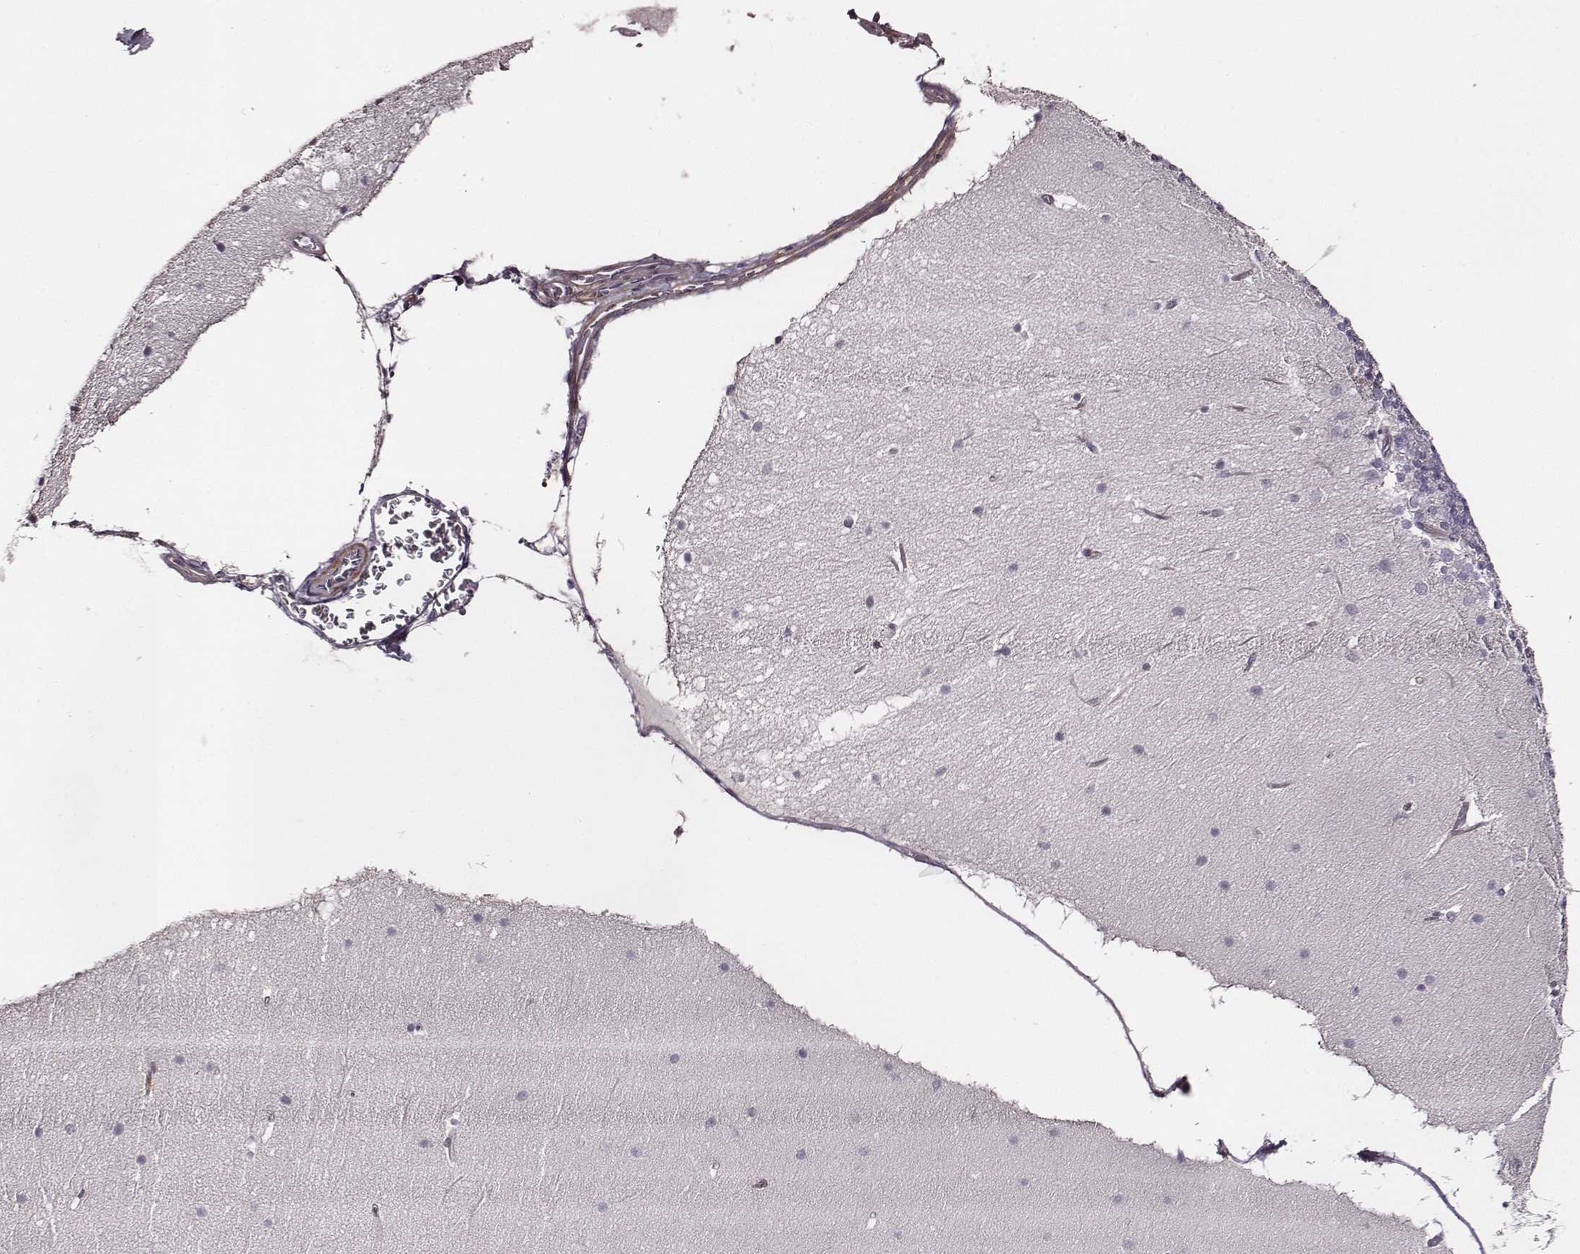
{"staining": {"intensity": "negative", "quantity": "none", "location": "none"}, "tissue": "cerebellum", "cell_type": "Cells in granular layer", "image_type": "normal", "snomed": [{"axis": "morphology", "description": "Normal tissue, NOS"}, {"axis": "topography", "description": "Cerebellum"}], "caption": "Cells in granular layer are negative for protein expression in benign human cerebellum. Brightfield microscopy of immunohistochemistry (IHC) stained with DAB (3,3'-diaminobenzidine) (brown) and hematoxylin (blue), captured at high magnification.", "gene": "ZYX", "patient": {"sex": "female", "age": 19}}